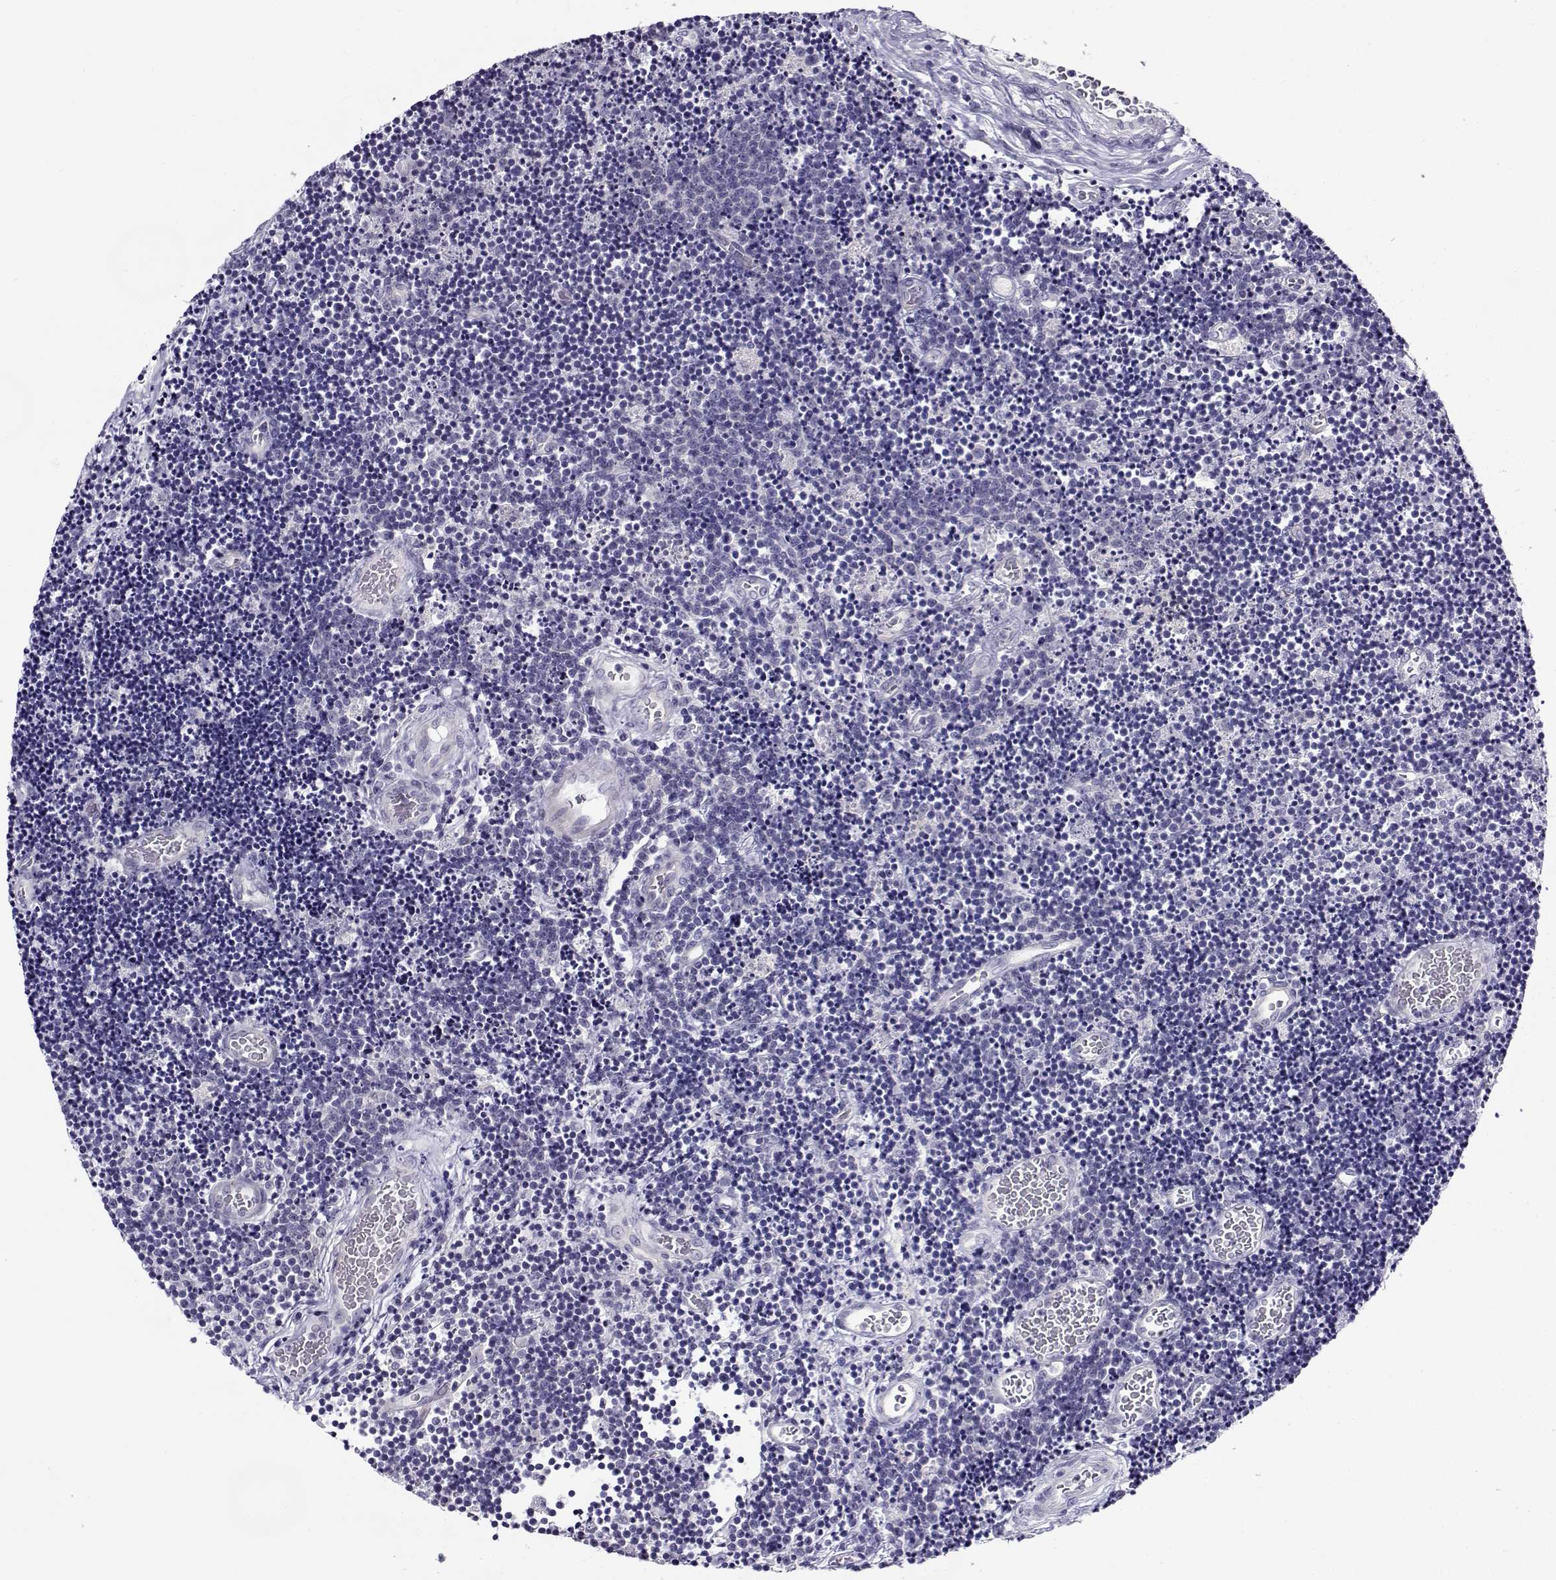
{"staining": {"intensity": "negative", "quantity": "none", "location": "none"}, "tissue": "lymphoma", "cell_type": "Tumor cells", "image_type": "cancer", "snomed": [{"axis": "morphology", "description": "Malignant lymphoma, non-Hodgkin's type, Low grade"}, {"axis": "topography", "description": "Brain"}], "caption": "A histopathology image of human lymphoma is negative for staining in tumor cells.", "gene": "FEZF1", "patient": {"sex": "female", "age": 66}}